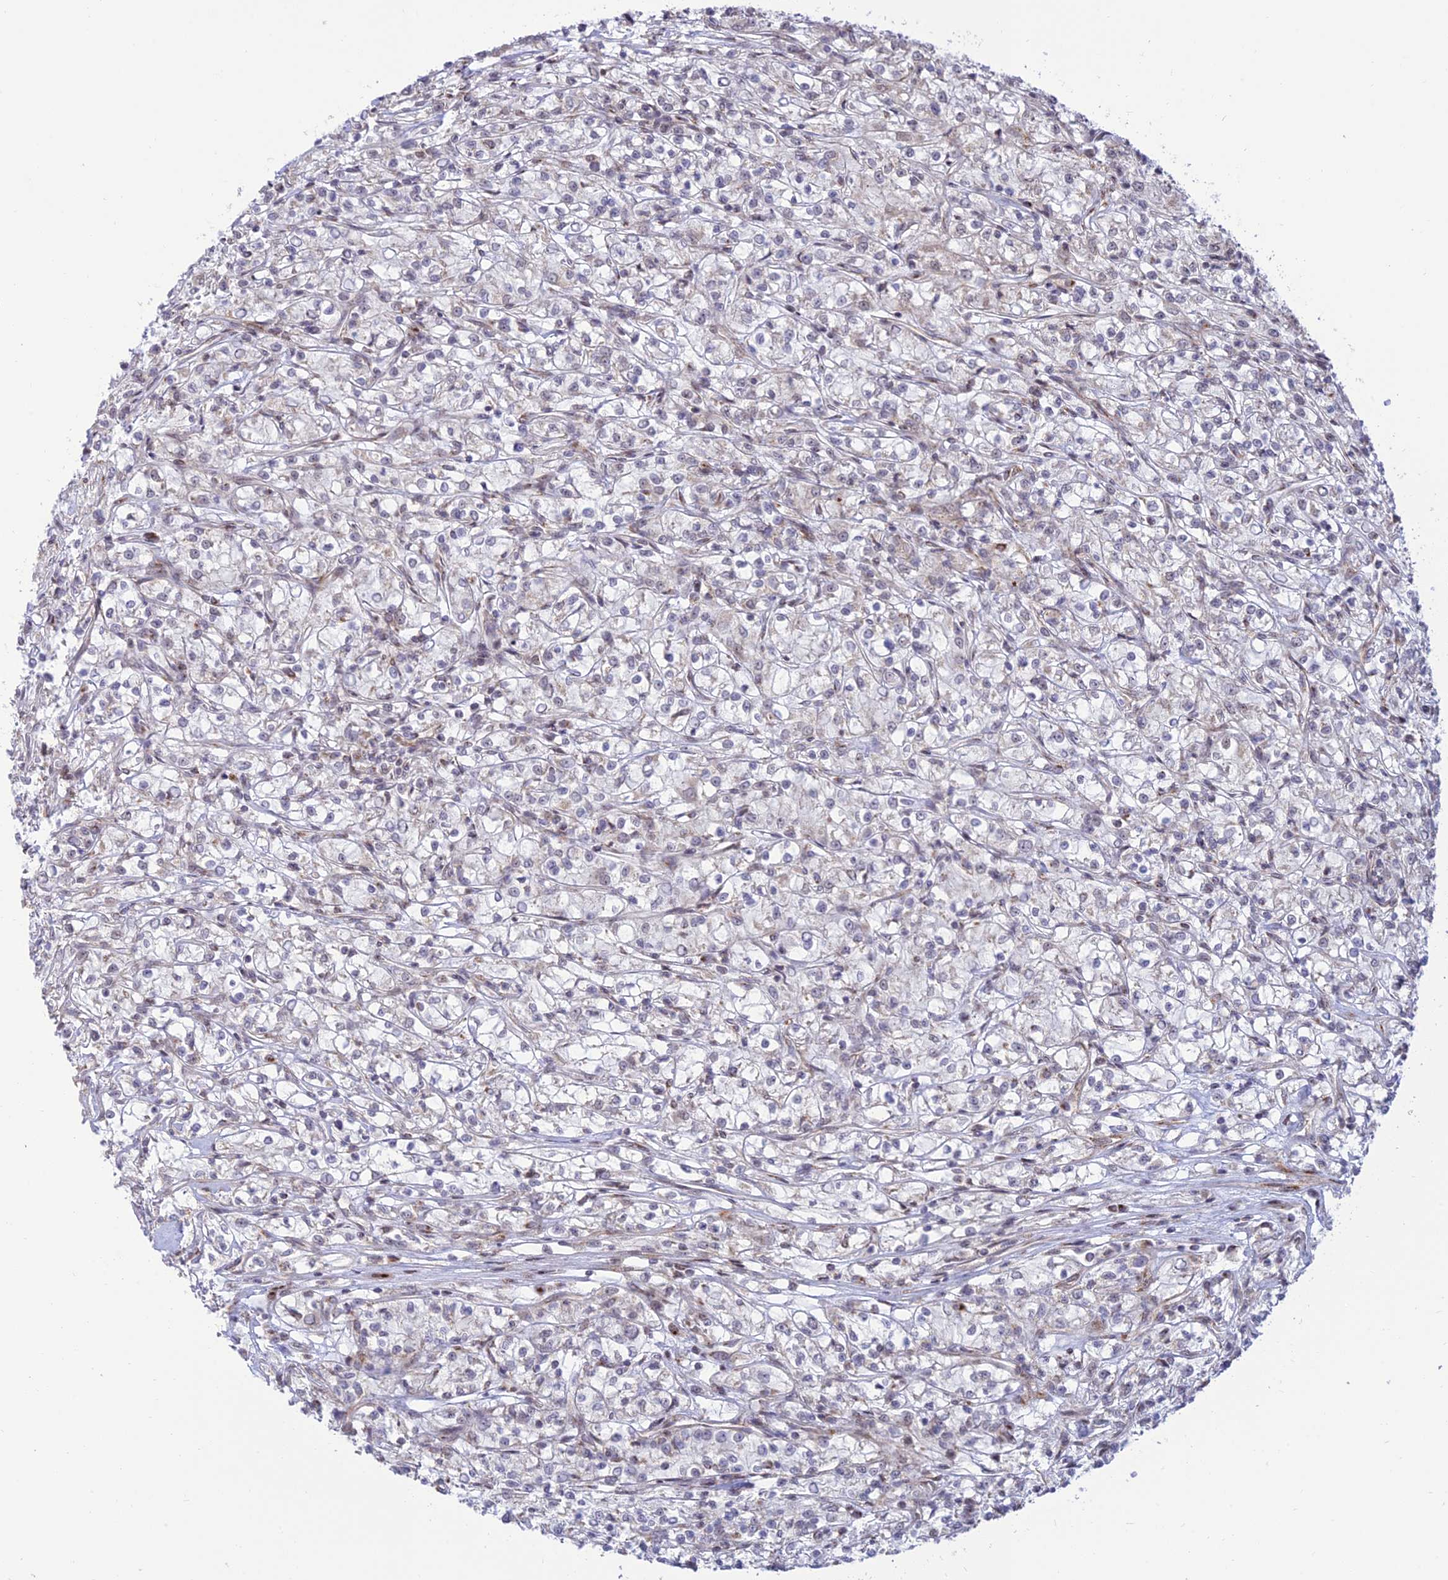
{"staining": {"intensity": "negative", "quantity": "none", "location": "none"}, "tissue": "renal cancer", "cell_type": "Tumor cells", "image_type": "cancer", "snomed": [{"axis": "morphology", "description": "Adenocarcinoma, NOS"}, {"axis": "topography", "description": "Kidney"}], "caption": "Immunohistochemistry (IHC) of human renal cancer exhibits no staining in tumor cells. (DAB immunohistochemistry visualized using brightfield microscopy, high magnification).", "gene": "GOLGA3", "patient": {"sex": "female", "age": 59}}